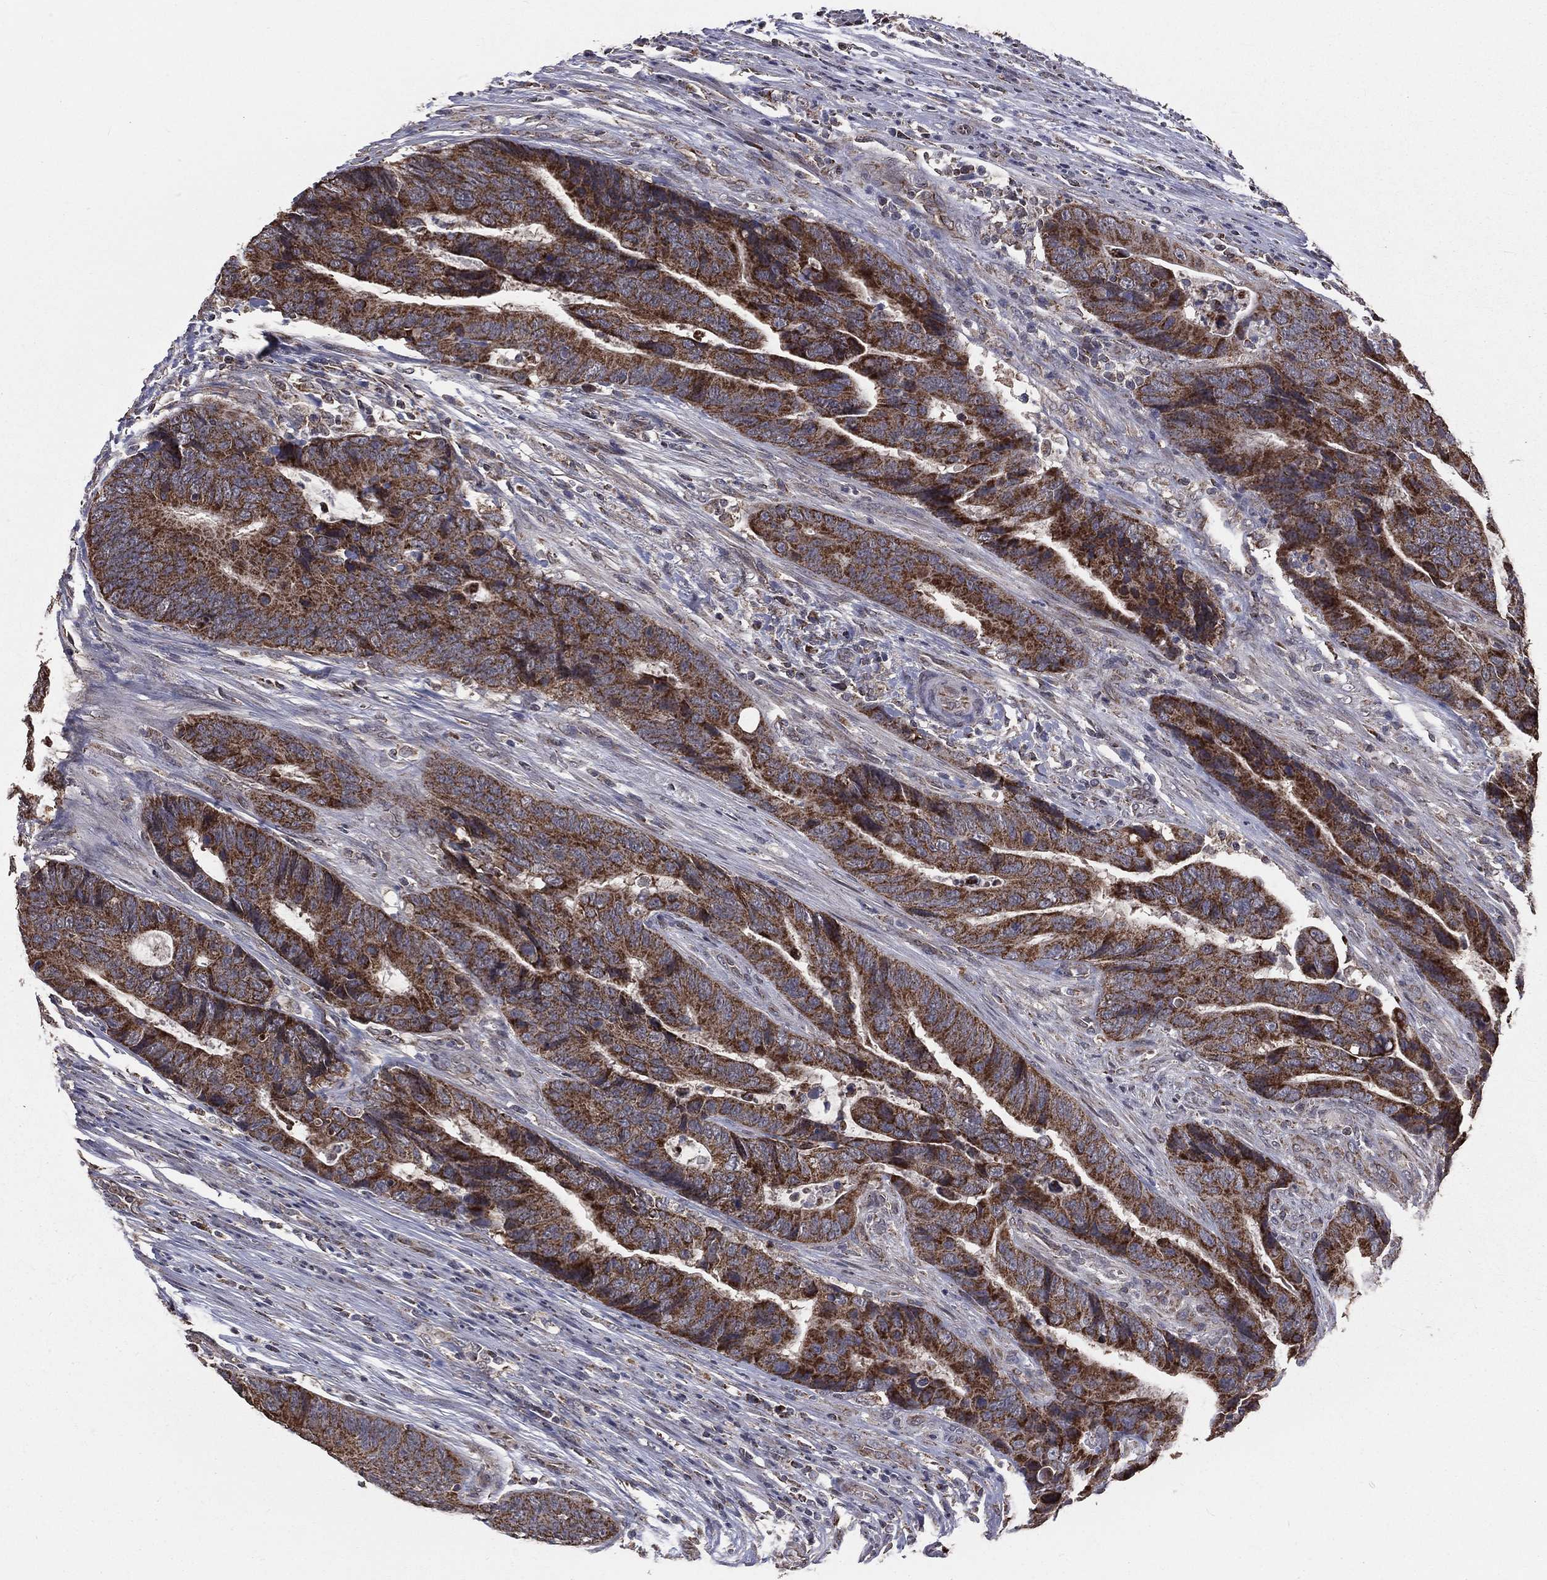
{"staining": {"intensity": "strong", "quantity": "25%-75%", "location": "cytoplasmic/membranous"}, "tissue": "colorectal cancer", "cell_type": "Tumor cells", "image_type": "cancer", "snomed": [{"axis": "morphology", "description": "Adenocarcinoma, NOS"}, {"axis": "topography", "description": "Colon"}], "caption": "Protein staining of colorectal cancer tissue exhibits strong cytoplasmic/membranous positivity in about 25%-75% of tumor cells.", "gene": "MRPL46", "patient": {"sex": "female", "age": 56}}